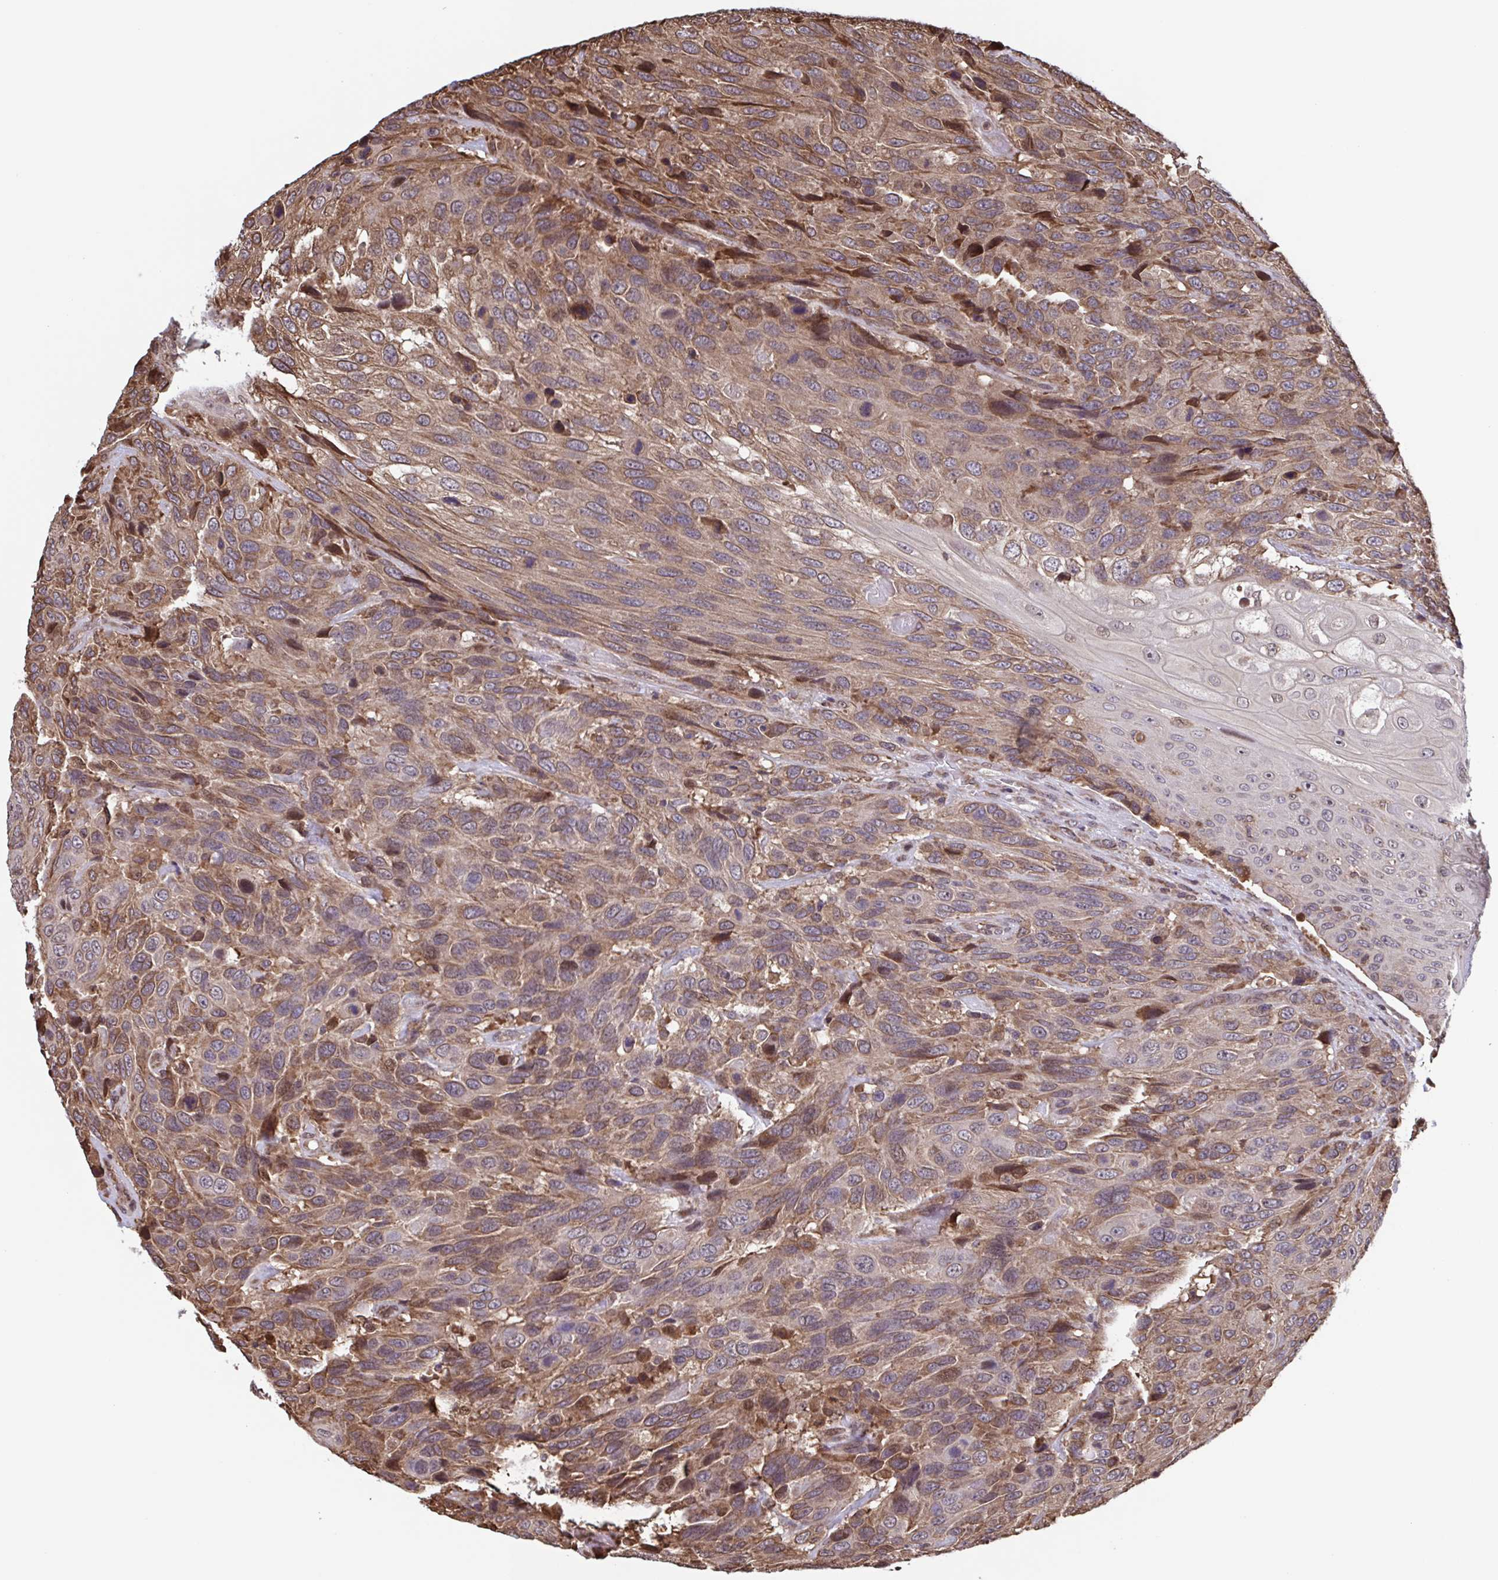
{"staining": {"intensity": "moderate", "quantity": ">75%", "location": "cytoplasmic/membranous,nuclear"}, "tissue": "urothelial cancer", "cell_type": "Tumor cells", "image_type": "cancer", "snomed": [{"axis": "morphology", "description": "Urothelial carcinoma, High grade"}, {"axis": "topography", "description": "Urinary bladder"}], "caption": "Protein positivity by immunohistochemistry reveals moderate cytoplasmic/membranous and nuclear staining in approximately >75% of tumor cells in urothelial cancer.", "gene": "SEC63", "patient": {"sex": "female", "age": 70}}